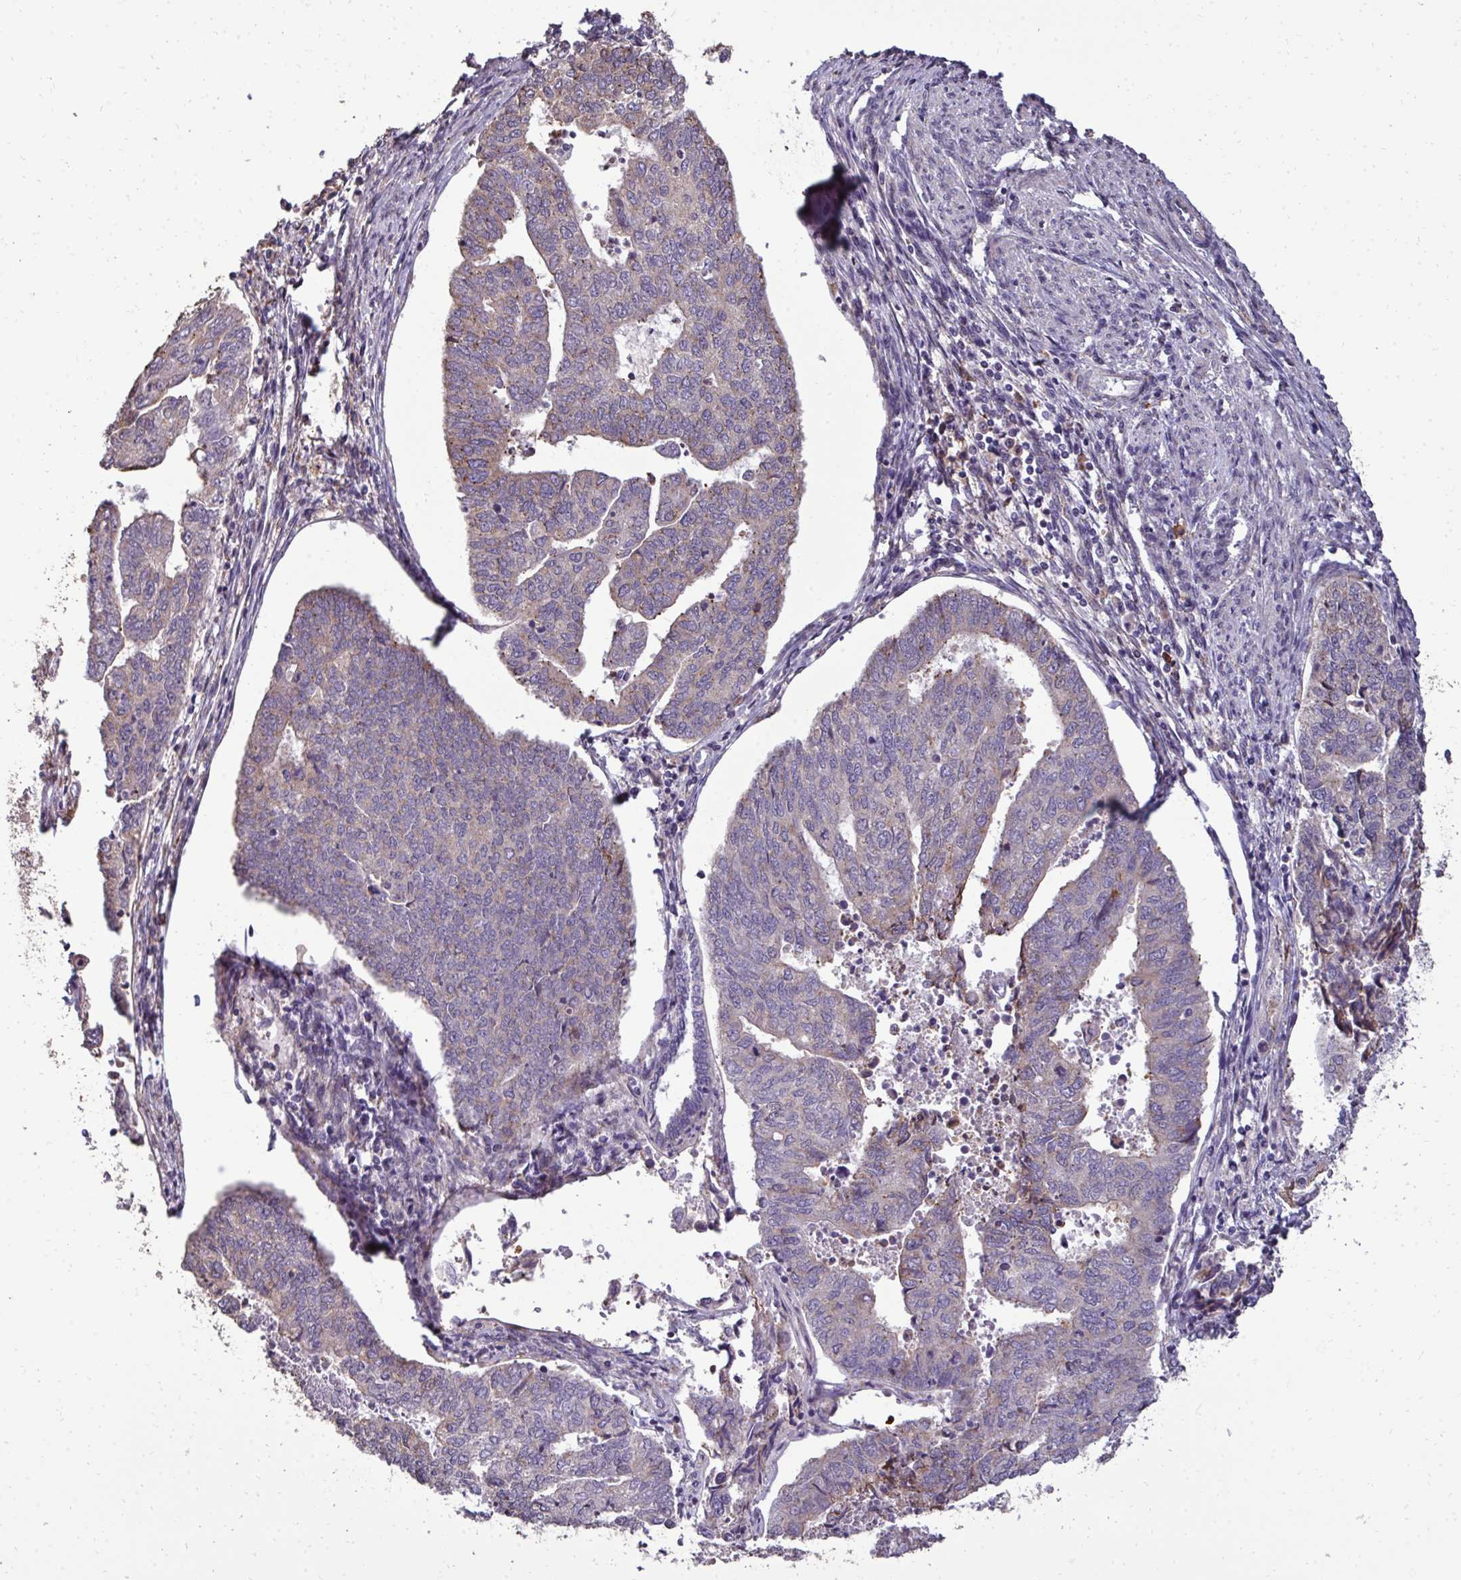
{"staining": {"intensity": "weak", "quantity": "25%-75%", "location": "cytoplasmic/membranous"}, "tissue": "endometrial cancer", "cell_type": "Tumor cells", "image_type": "cancer", "snomed": [{"axis": "morphology", "description": "Adenocarcinoma, NOS"}, {"axis": "topography", "description": "Endometrium"}], "caption": "Endometrial cancer (adenocarcinoma) stained with a protein marker displays weak staining in tumor cells.", "gene": "FIBCD1", "patient": {"sex": "female", "age": 73}}